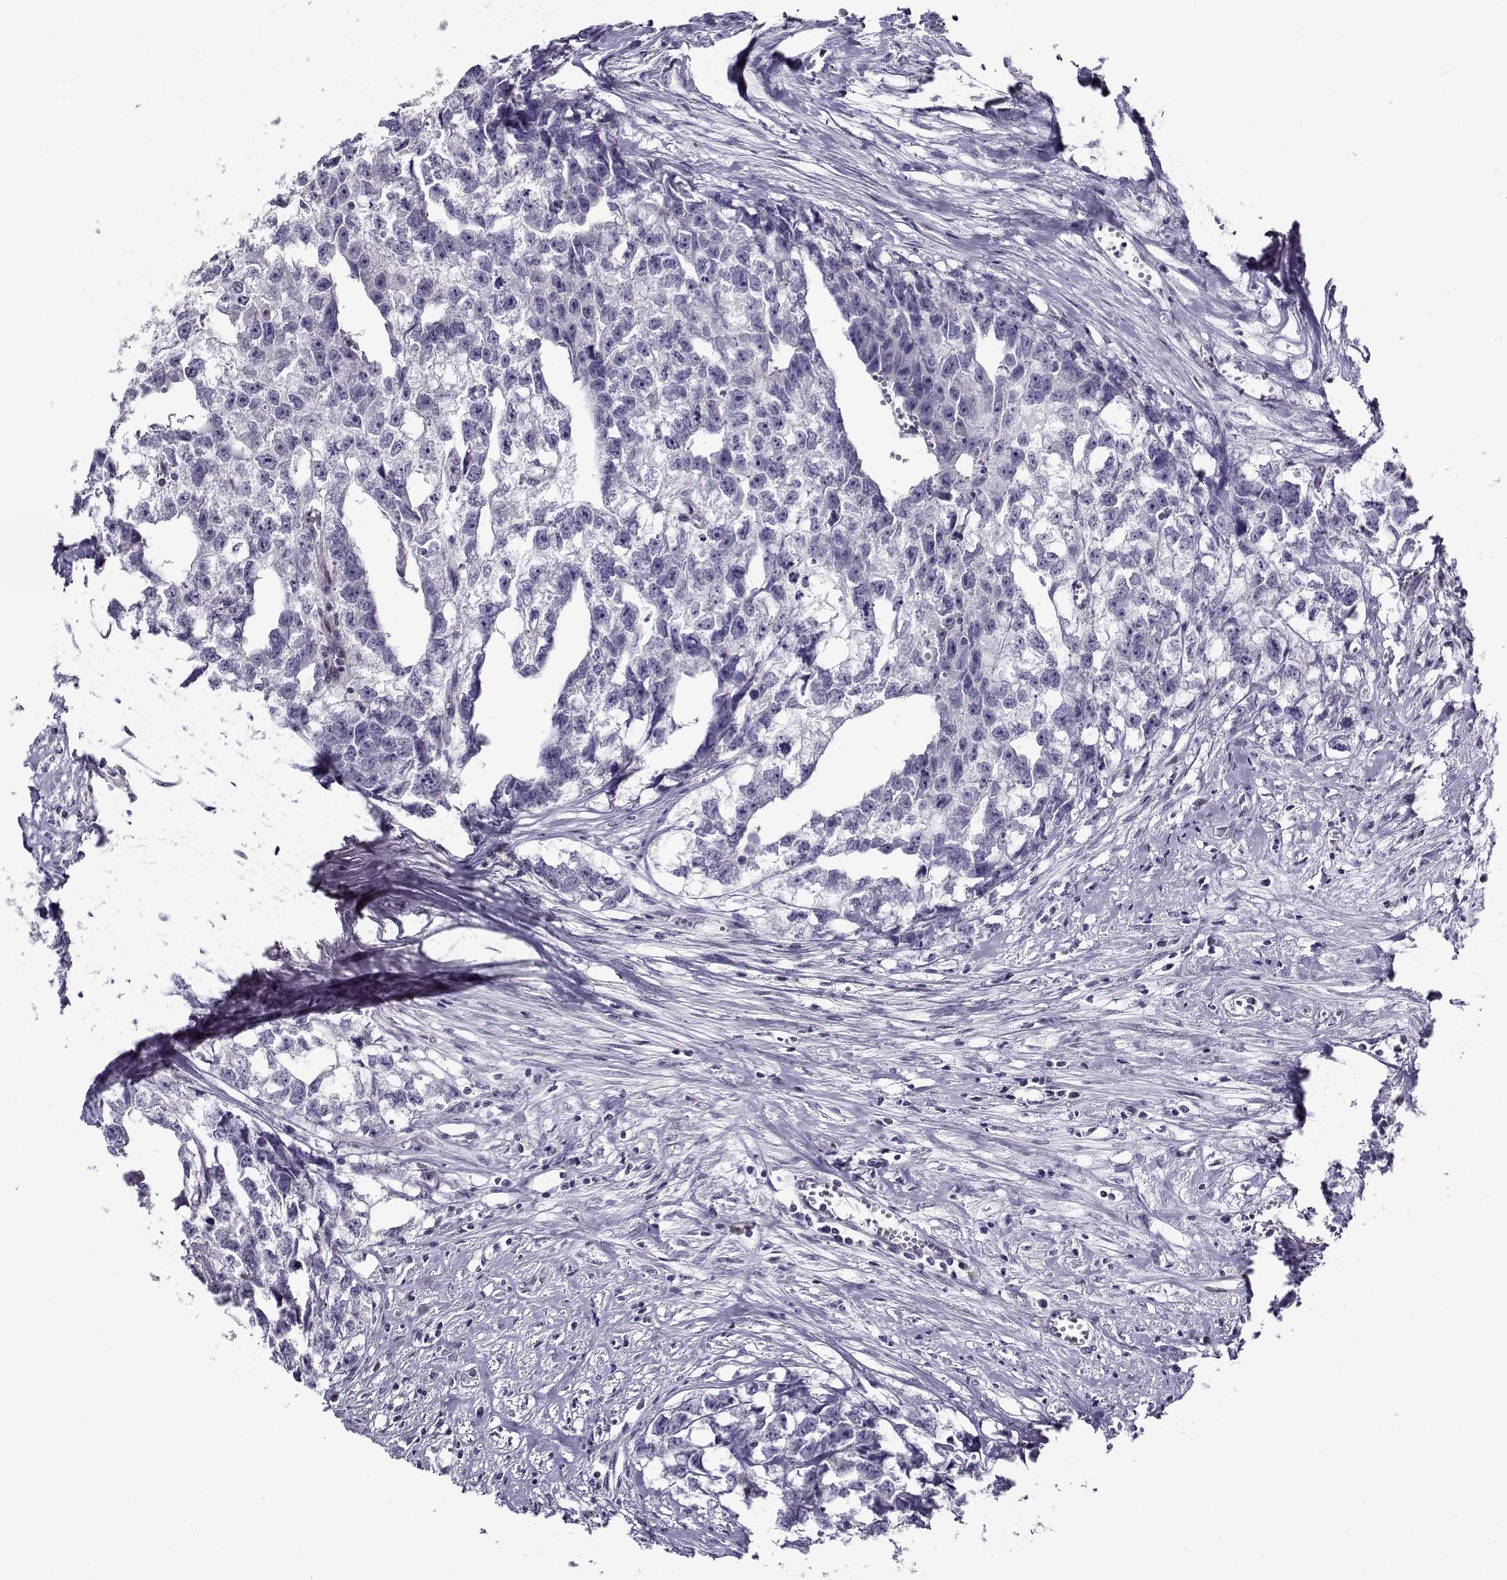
{"staining": {"intensity": "negative", "quantity": "none", "location": "none"}, "tissue": "testis cancer", "cell_type": "Tumor cells", "image_type": "cancer", "snomed": [{"axis": "morphology", "description": "Carcinoma, Embryonal, NOS"}, {"axis": "morphology", "description": "Teratoma, malignant, NOS"}, {"axis": "topography", "description": "Testis"}], "caption": "This is an immunohistochemistry histopathology image of testis cancer (teratoma (malignant)). There is no positivity in tumor cells.", "gene": "FEZF1", "patient": {"sex": "male", "age": 44}}